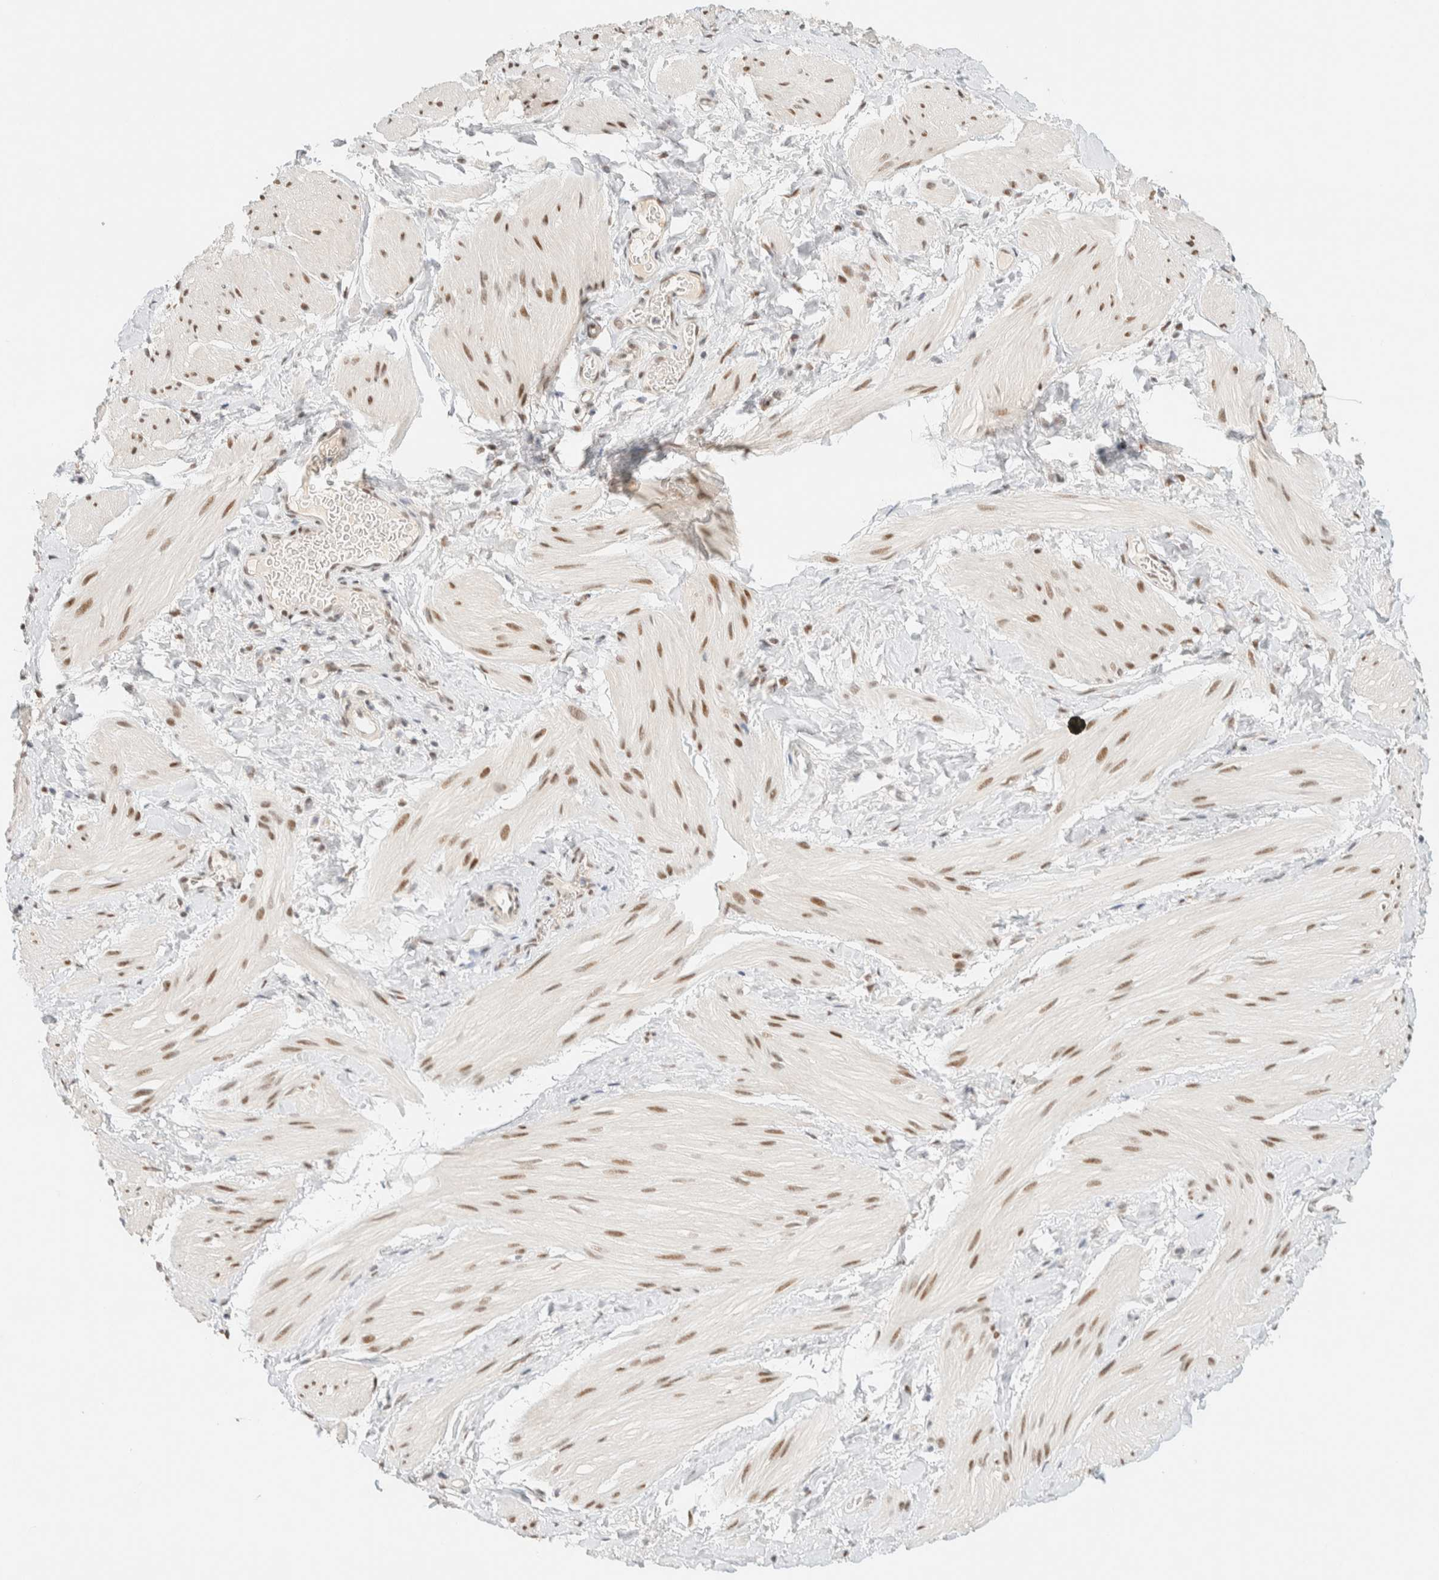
{"staining": {"intensity": "moderate", "quantity": "<25%", "location": "nuclear"}, "tissue": "smooth muscle", "cell_type": "Smooth muscle cells", "image_type": "normal", "snomed": [{"axis": "morphology", "description": "Normal tissue, NOS"}, {"axis": "topography", "description": "Smooth muscle"}], "caption": "Smooth muscle cells demonstrate moderate nuclear positivity in approximately <25% of cells in unremarkable smooth muscle. (Brightfield microscopy of DAB IHC at high magnification).", "gene": "PYGO2", "patient": {"sex": "male", "age": 16}}